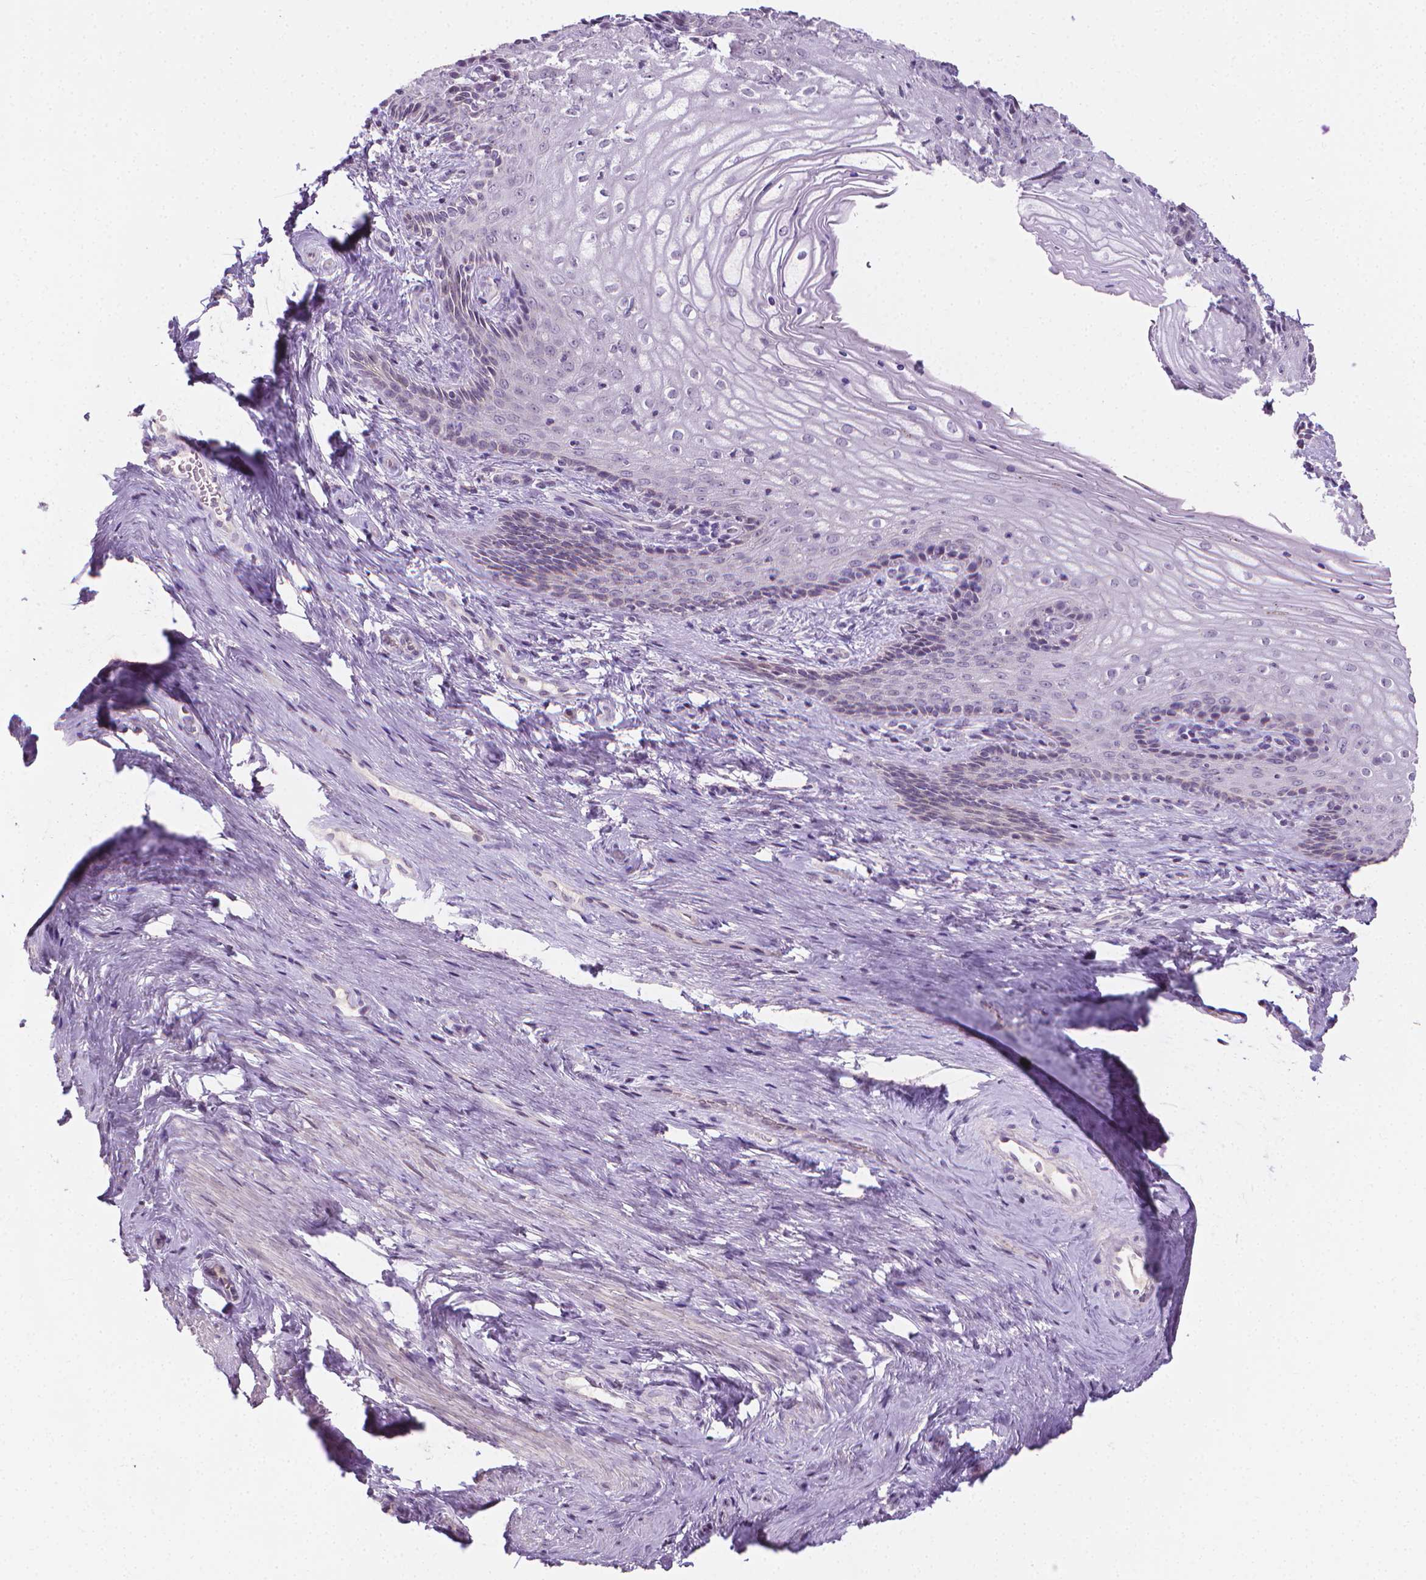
{"staining": {"intensity": "negative", "quantity": "none", "location": "none"}, "tissue": "vagina", "cell_type": "Squamous epithelial cells", "image_type": "normal", "snomed": [{"axis": "morphology", "description": "Normal tissue, NOS"}, {"axis": "topography", "description": "Vagina"}], "caption": "Vagina stained for a protein using IHC demonstrates no positivity squamous epithelial cells.", "gene": "NCAN", "patient": {"sex": "female", "age": 45}}